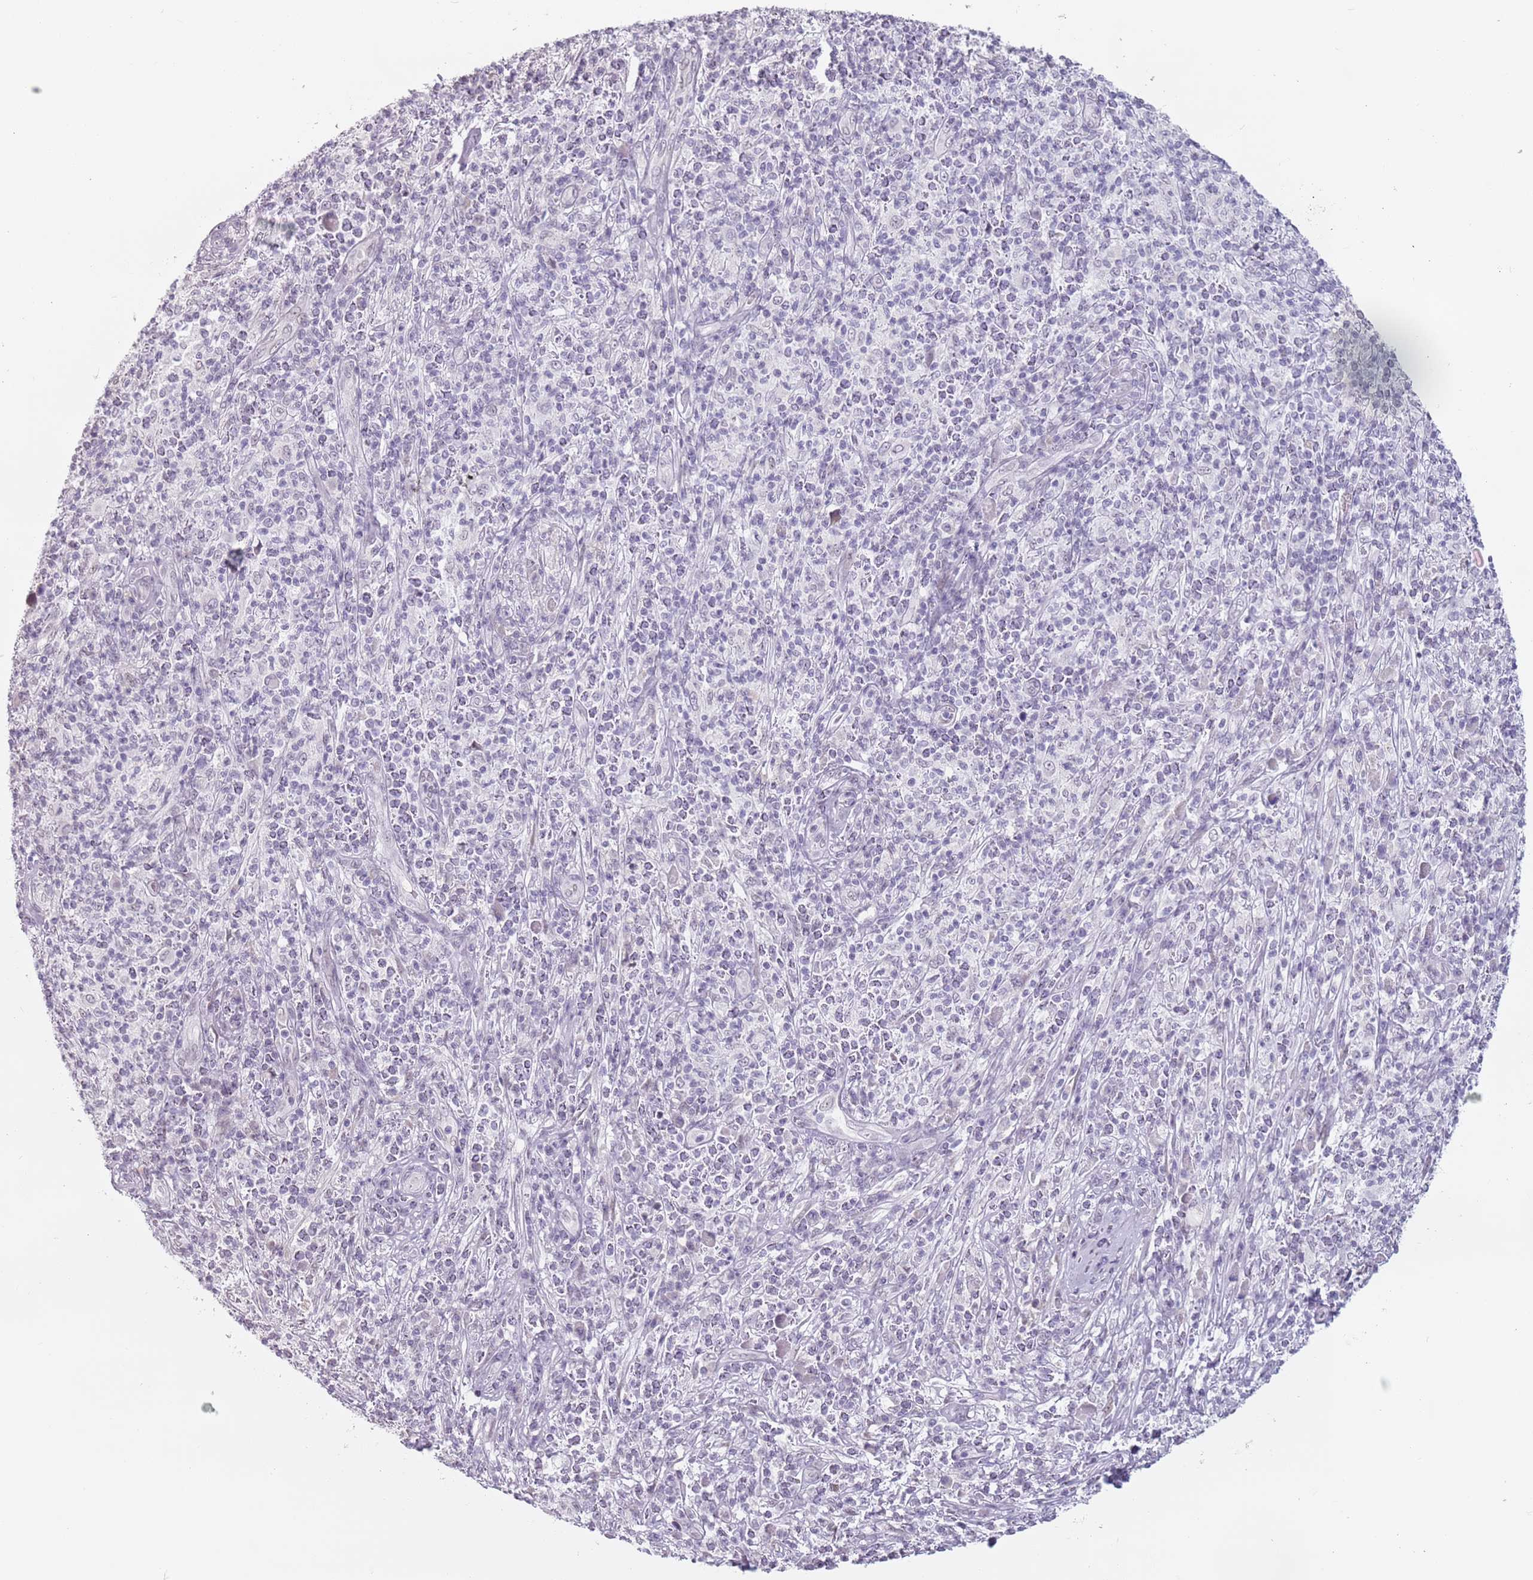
{"staining": {"intensity": "negative", "quantity": "none", "location": "none"}, "tissue": "melanoma", "cell_type": "Tumor cells", "image_type": "cancer", "snomed": [{"axis": "morphology", "description": "Malignant melanoma, NOS"}, {"axis": "topography", "description": "Skin"}], "caption": "A histopathology image of malignant melanoma stained for a protein displays no brown staining in tumor cells. Brightfield microscopy of IHC stained with DAB (brown) and hematoxylin (blue), captured at high magnification.", "gene": "PTCHD1", "patient": {"sex": "male", "age": 66}}